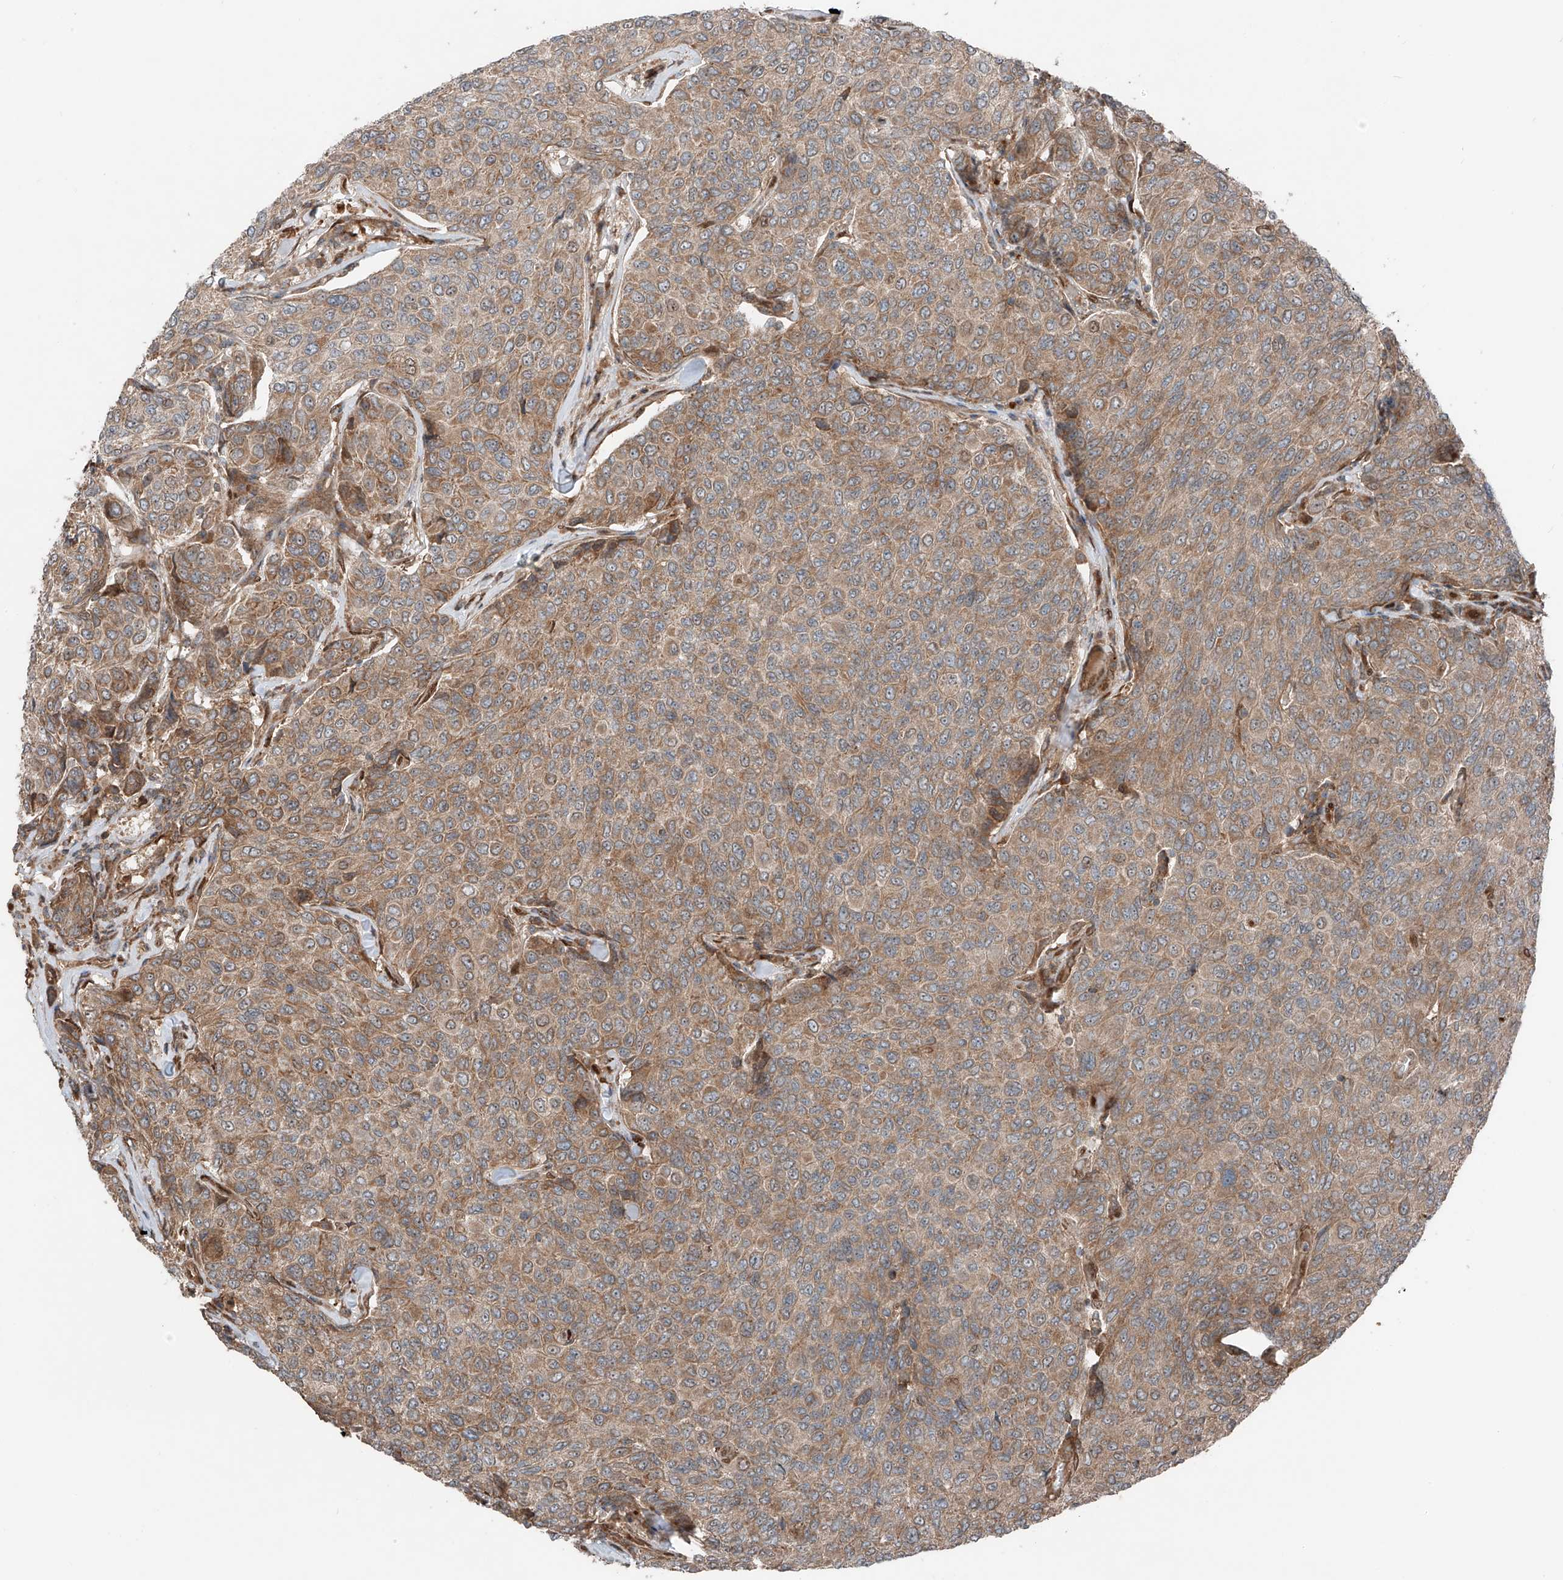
{"staining": {"intensity": "moderate", "quantity": ">75%", "location": "cytoplasmic/membranous"}, "tissue": "breast cancer", "cell_type": "Tumor cells", "image_type": "cancer", "snomed": [{"axis": "morphology", "description": "Duct carcinoma"}, {"axis": "topography", "description": "Breast"}], "caption": "A brown stain shows moderate cytoplasmic/membranous positivity of a protein in breast cancer (infiltrating ductal carcinoma) tumor cells. (DAB (3,3'-diaminobenzidine) IHC with brightfield microscopy, high magnification).", "gene": "CEP162", "patient": {"sex": "female", "age": 55}}